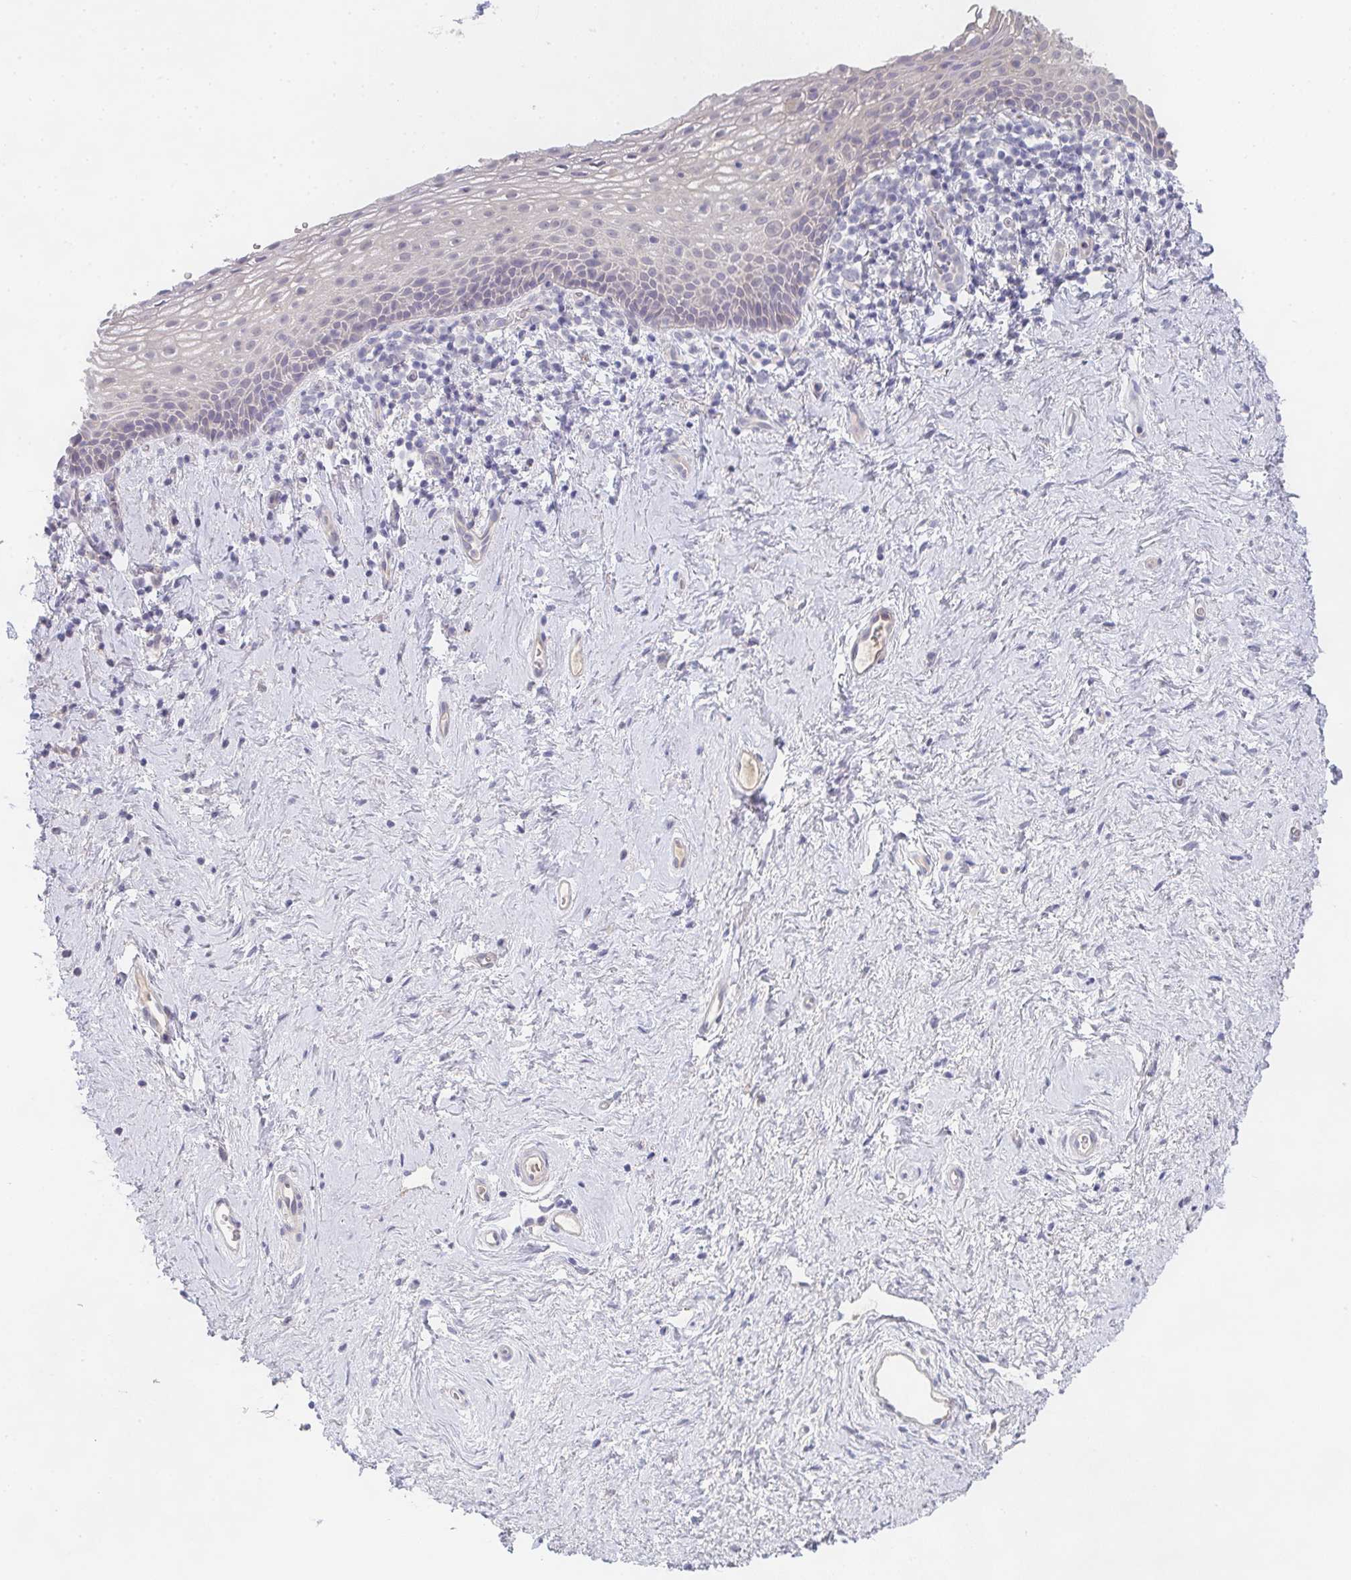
{"staining": {"intensity": "negative", "quantity": "none", "location": "none"}, "tissue": "vagina", "cell_type": "Squamous epithelial cells", "image_type": "normal", "snomed": [{"axis": "morphology", "description": "Normal tissue, NOS"}, {"axis": "topography", "description": "Vagina"}], "caption": "There is no significant expression in squamous epithelial cells of vagina. The staining was performed using DAB to visualize the protein expression in brown, while the nuclei were stained in blue with hematoxylin (Magnification: 20x).", "gene": "CHMP5", "patient": {"sex": "female", "age": 61}}